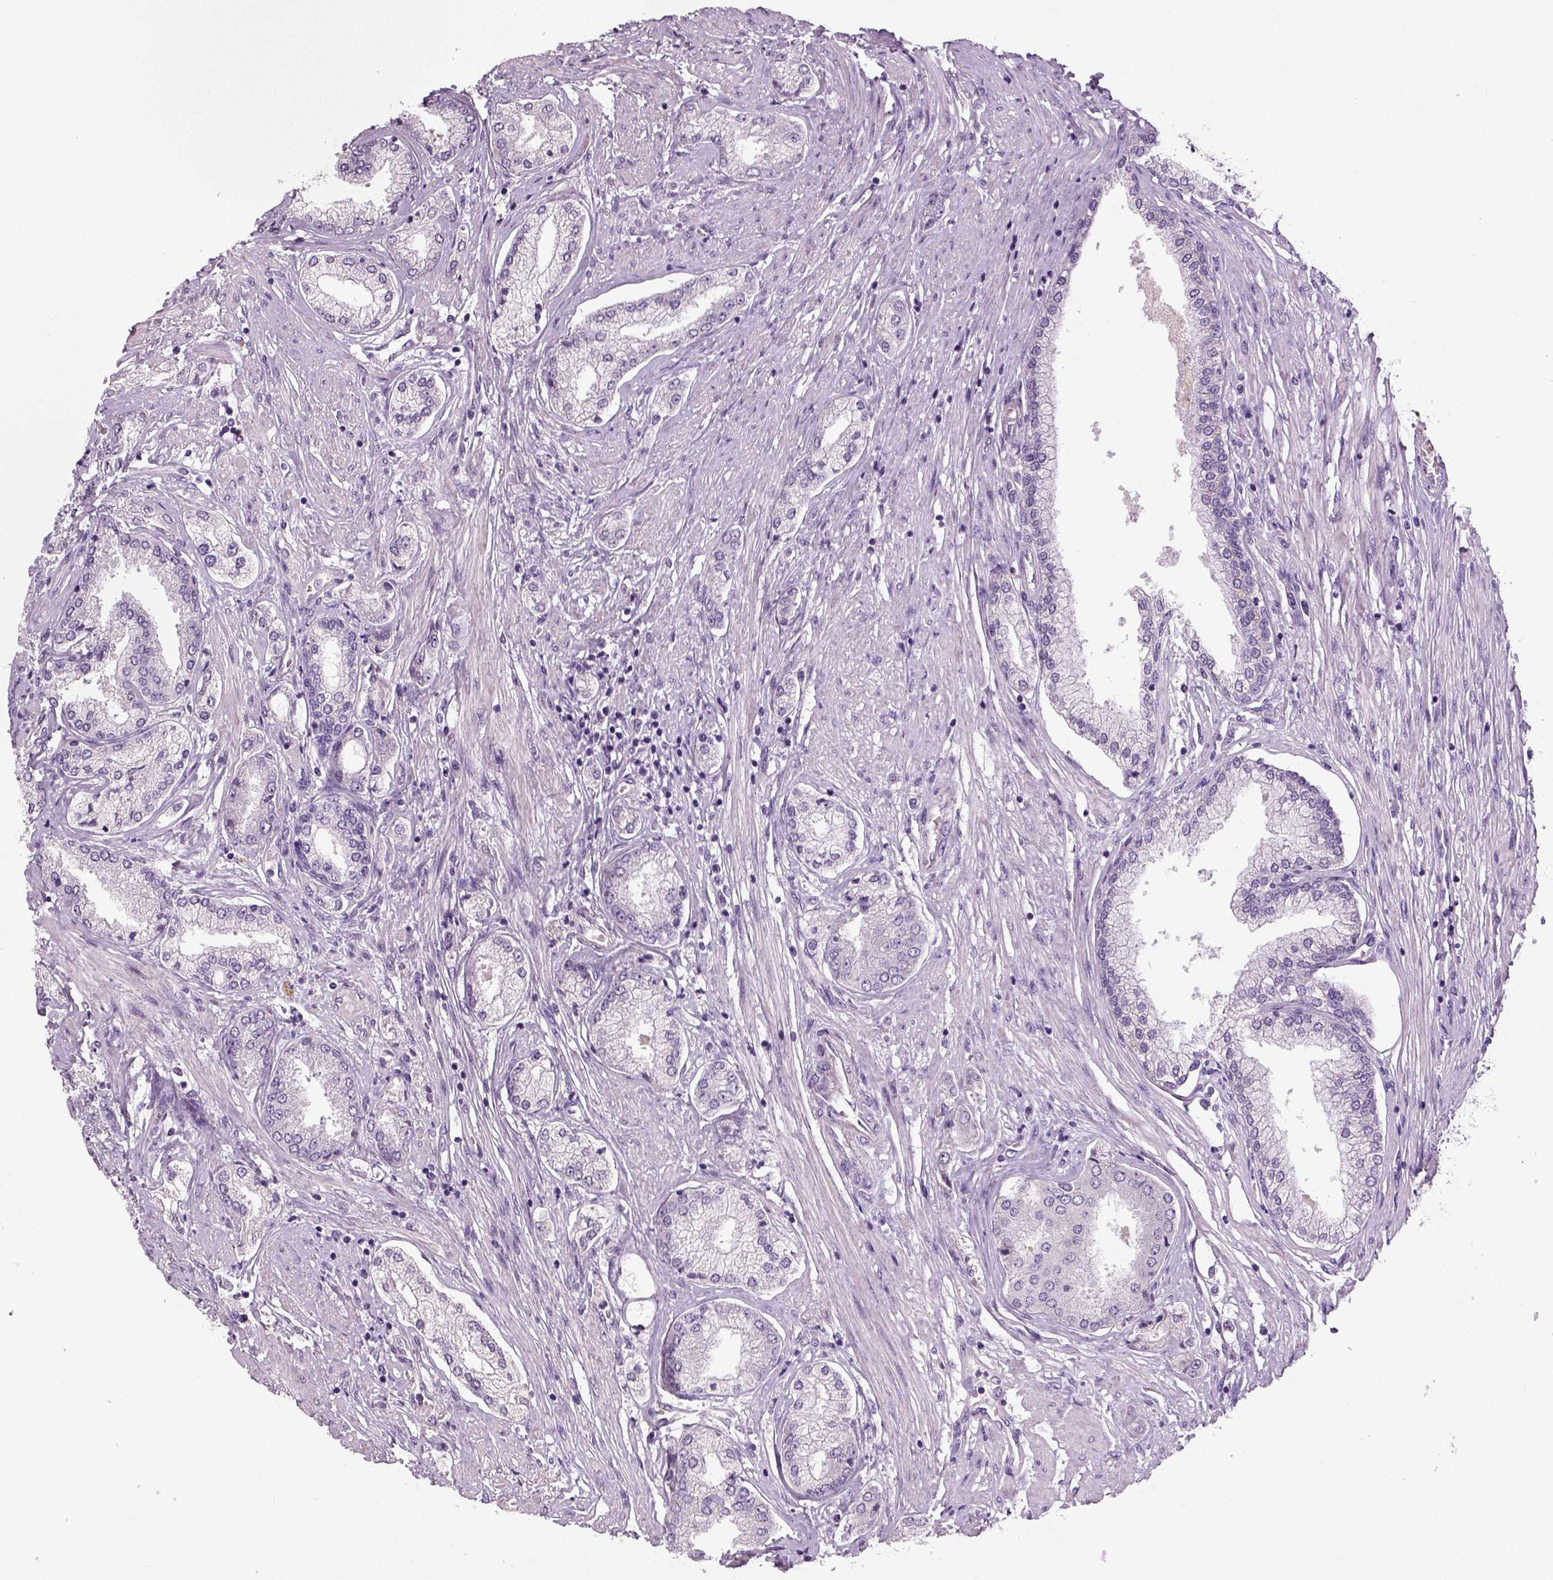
{"staining": {"intensity": "negative", "quantity": "none", "location": "none"}, "tissue": "prostate cancer", "cell_type": "Tumor cells", "image_type": "cancer", "snomed": [{"axis": "morphology", "description": "Adenocarcinoma, NOS"}, {"axis": "topography", "description": "Prostate"}], "caption": "Immunohistochemistry (IHC) photomicrograph of prostate cancer stained for a protein (brown), which demonstrates no staining in tumor cells.", "gene": "NECAB1", "patient": {"sex": "male", "age": 63}}